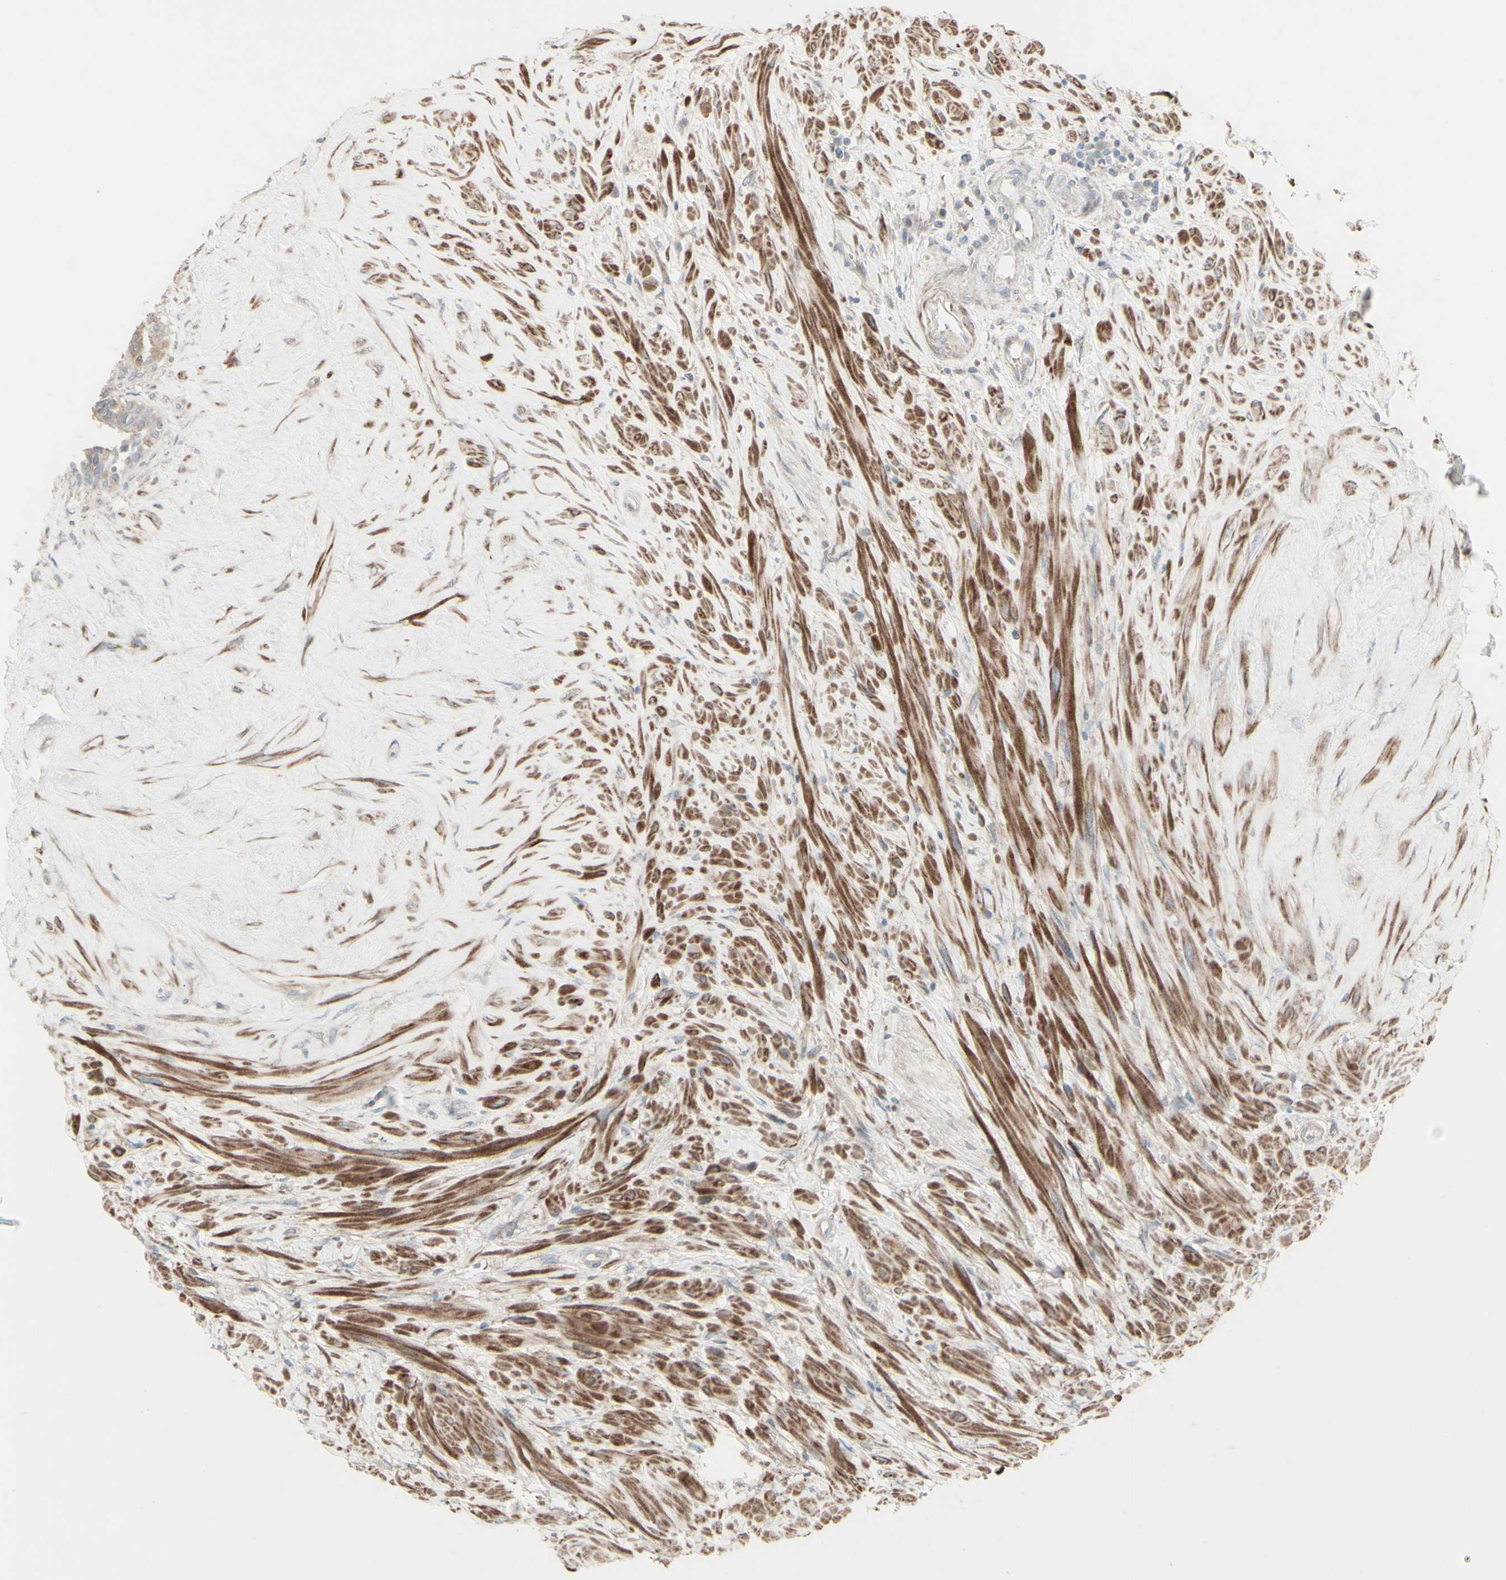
{"staining": {"intensity": "weak", "quantity": ">75%", "location": "cytoplasmic/membranous"}, "tissue": "seminal vesicle", "cell_type": "Glandular cells", "image_type": "normal", "snomed": [{"axis": "morphology", "description": "Normal tissue, NOS"}, {"axis": "topography", "description": "Seminal veicle"}], "caption": "Immunohistochemistry (IHC) image of normal seminal vesicle stained for a protein (brown), which displays low levels of weak cytoplasmic/membranous positivity in about >75% of glandular cells.", "gene": "GMNN", "patient": {"sex": "male", "age": 63}}